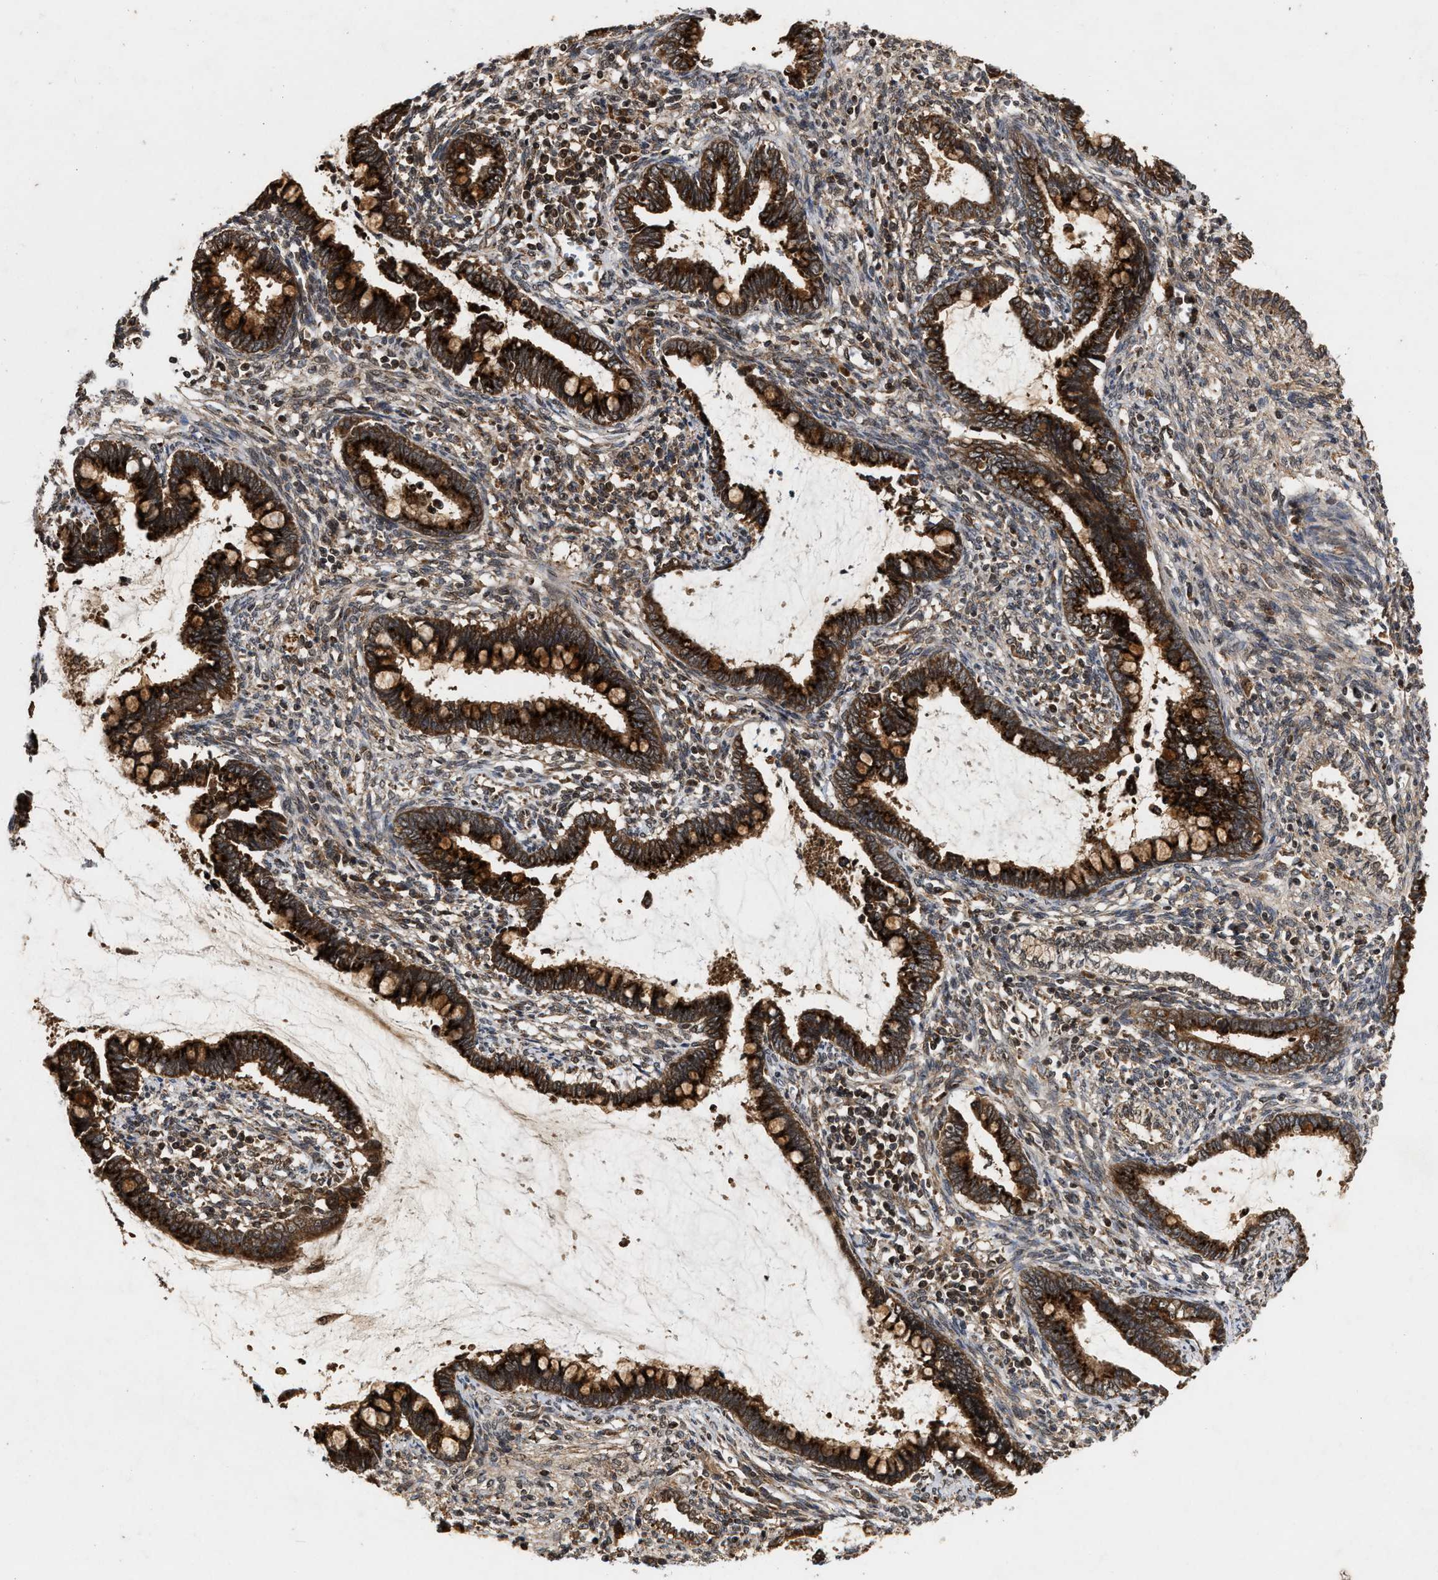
{"staining": {"intensity": "strong", "quantity": ">75%", "location": "cytoplasmic/membranous"}, "tissue": "cervical cancer", "cell_type": "Tumor cells", "image_type": "cancer", "snomed": [{"axis": "morphology", "description": "Adenocarcinoma, NOS"}, {"axis": "topography", "description": "Cervix"}], "caption": "Protein expression by immunohistochemistry displays strong cytoplasmic/membranous positivity in approximately >75% of tumor cells in cervical adenocarcinoma. (Brightfield microscopy of DAB IHC at high magnification).", "gene": "CFLAR", "patient": {"sex": "female", "age": 44}}